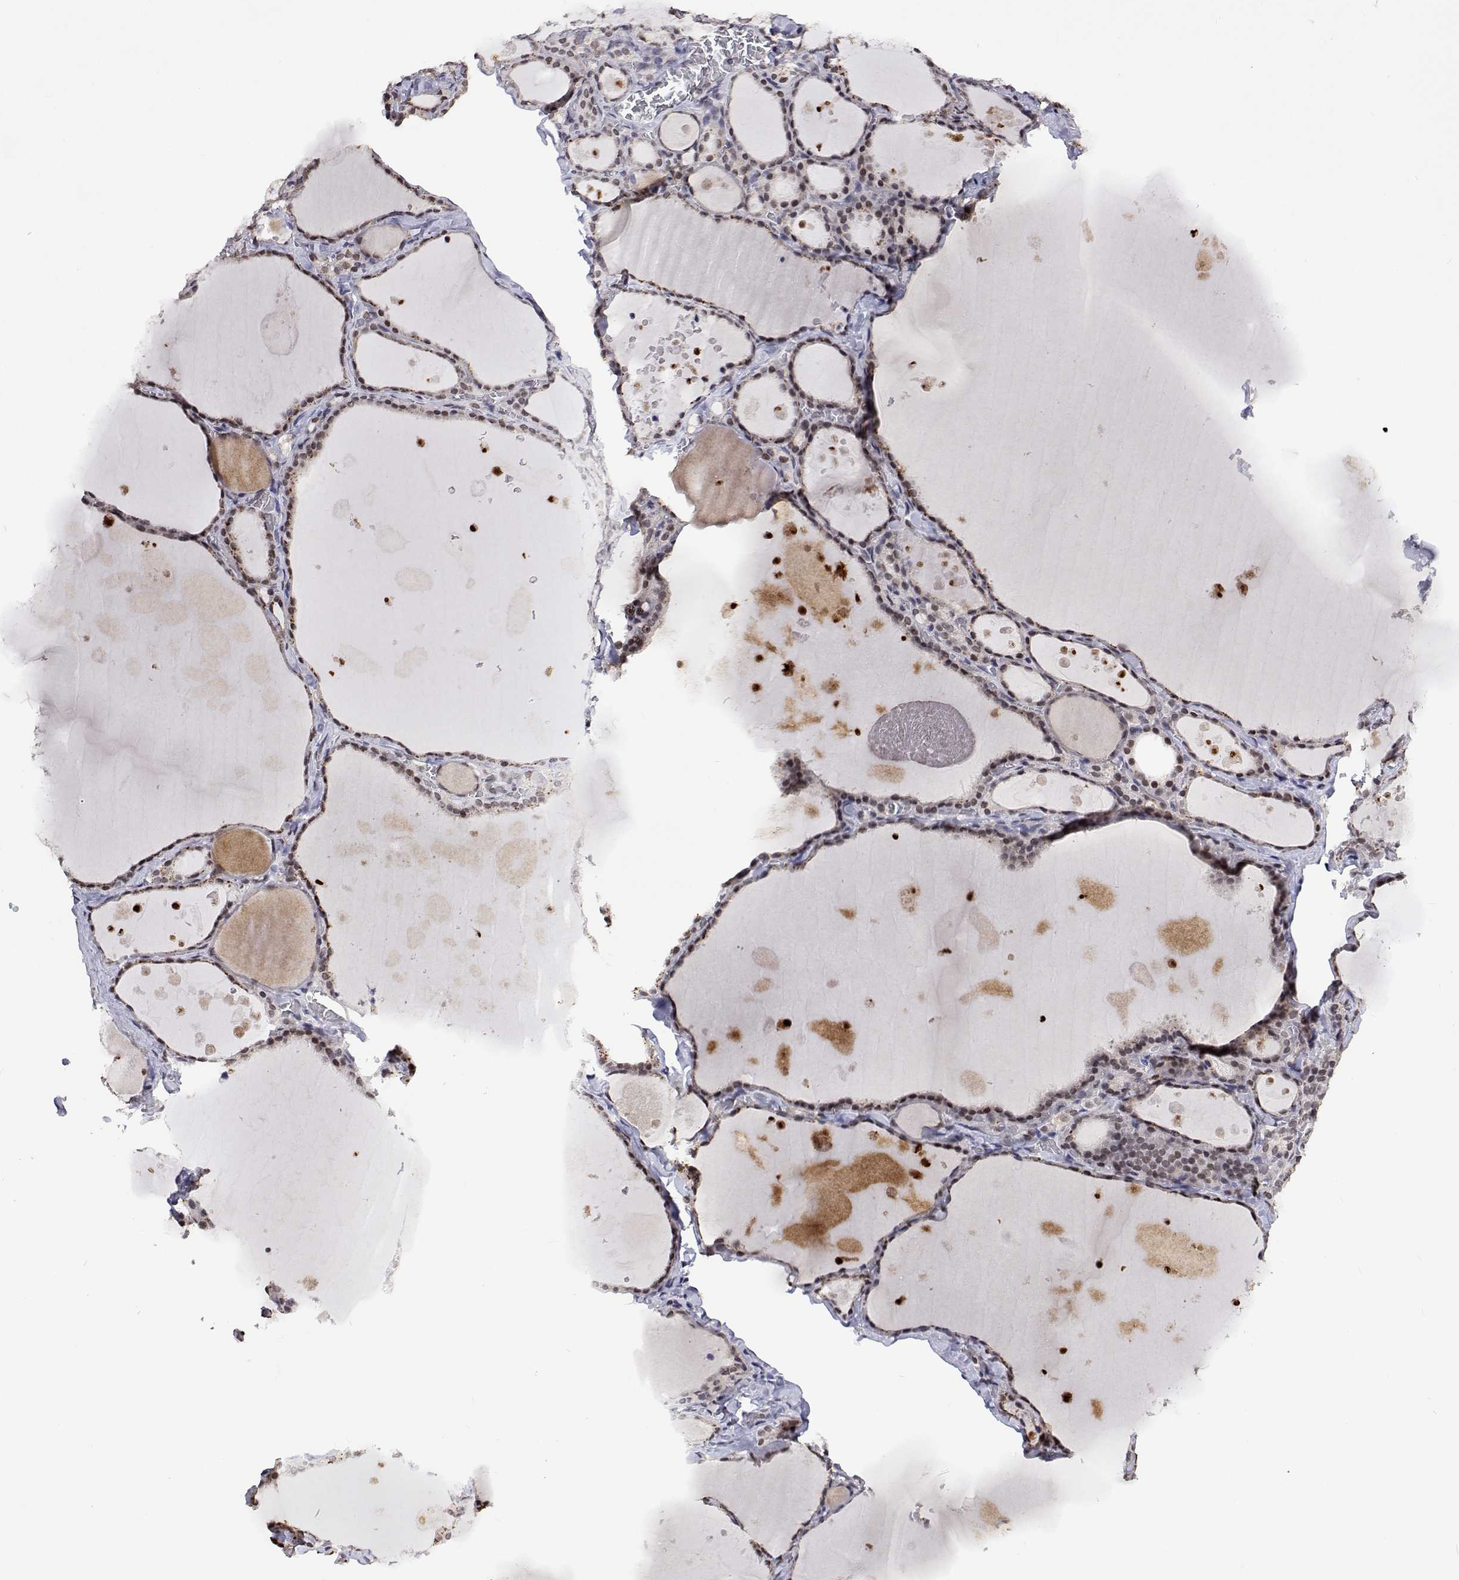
{"staining": {"intensity": "moderate", "quantity": ">75%", "location": "nuclear"}, "tissue": "thyroid gland", "cell_type": "Glandular cells", "image_type": "normal", "snomed": [{"axis": "morphology", "description": "Normal tissue, NOS"}, {"axis": "topography", "description": "Thyroid gland"}], "caption": "A medium amount of moderate nuclear expression is identified in about >75% of glandular cells in unremarkable thyroid gland. The protein is stained brown, and the nuclei are stained in blue (DAB IHC with brightfield microscopy, high magnification).", "gene": "HNRNPA0", "patient": {"sex": "male", "age": 56}}